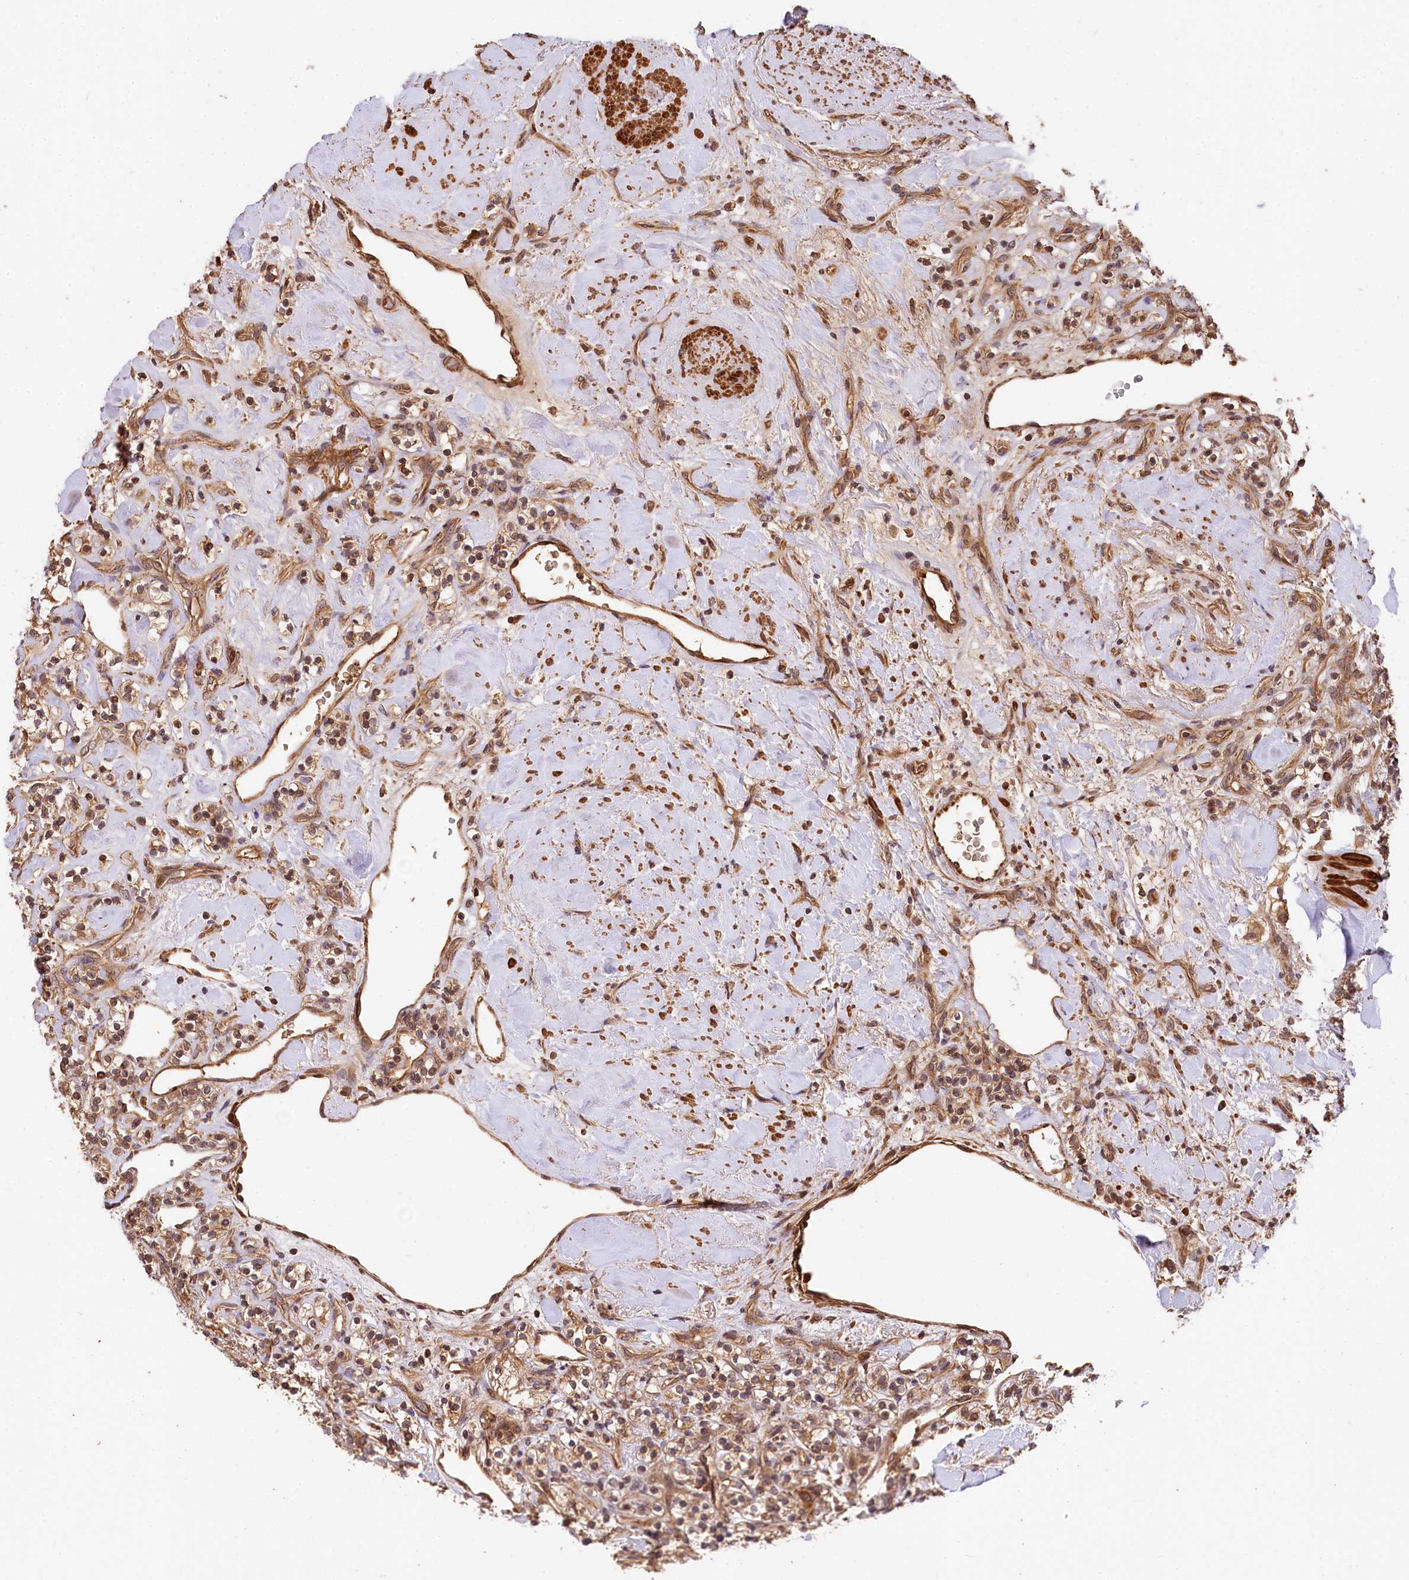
{"staining": {"intensity": "moderate", "quantity": ">75%", "location": "cytoplasmic/membranous"}, "tissue": "renal cancer", "cell_type": "Tumor cells", "image_type": "cancer", "snomed": [{"axis": "morphology", "description": "Adenocarcinoma, NOS"}, {"axis": "topography", "description": "Kidney"}], "caption": "Immunohistochemistry (IHC) of human renal cancer shows medium levels of moderate cytoplasmic/membranous positivity in approximately >75% of tumor cells. Immunohistochemistry (IHC) stains the protein in brown and the nuclei are stained blue.", "gene": "MCF2L2", "patient": {"sex": "male", "age": 77}}